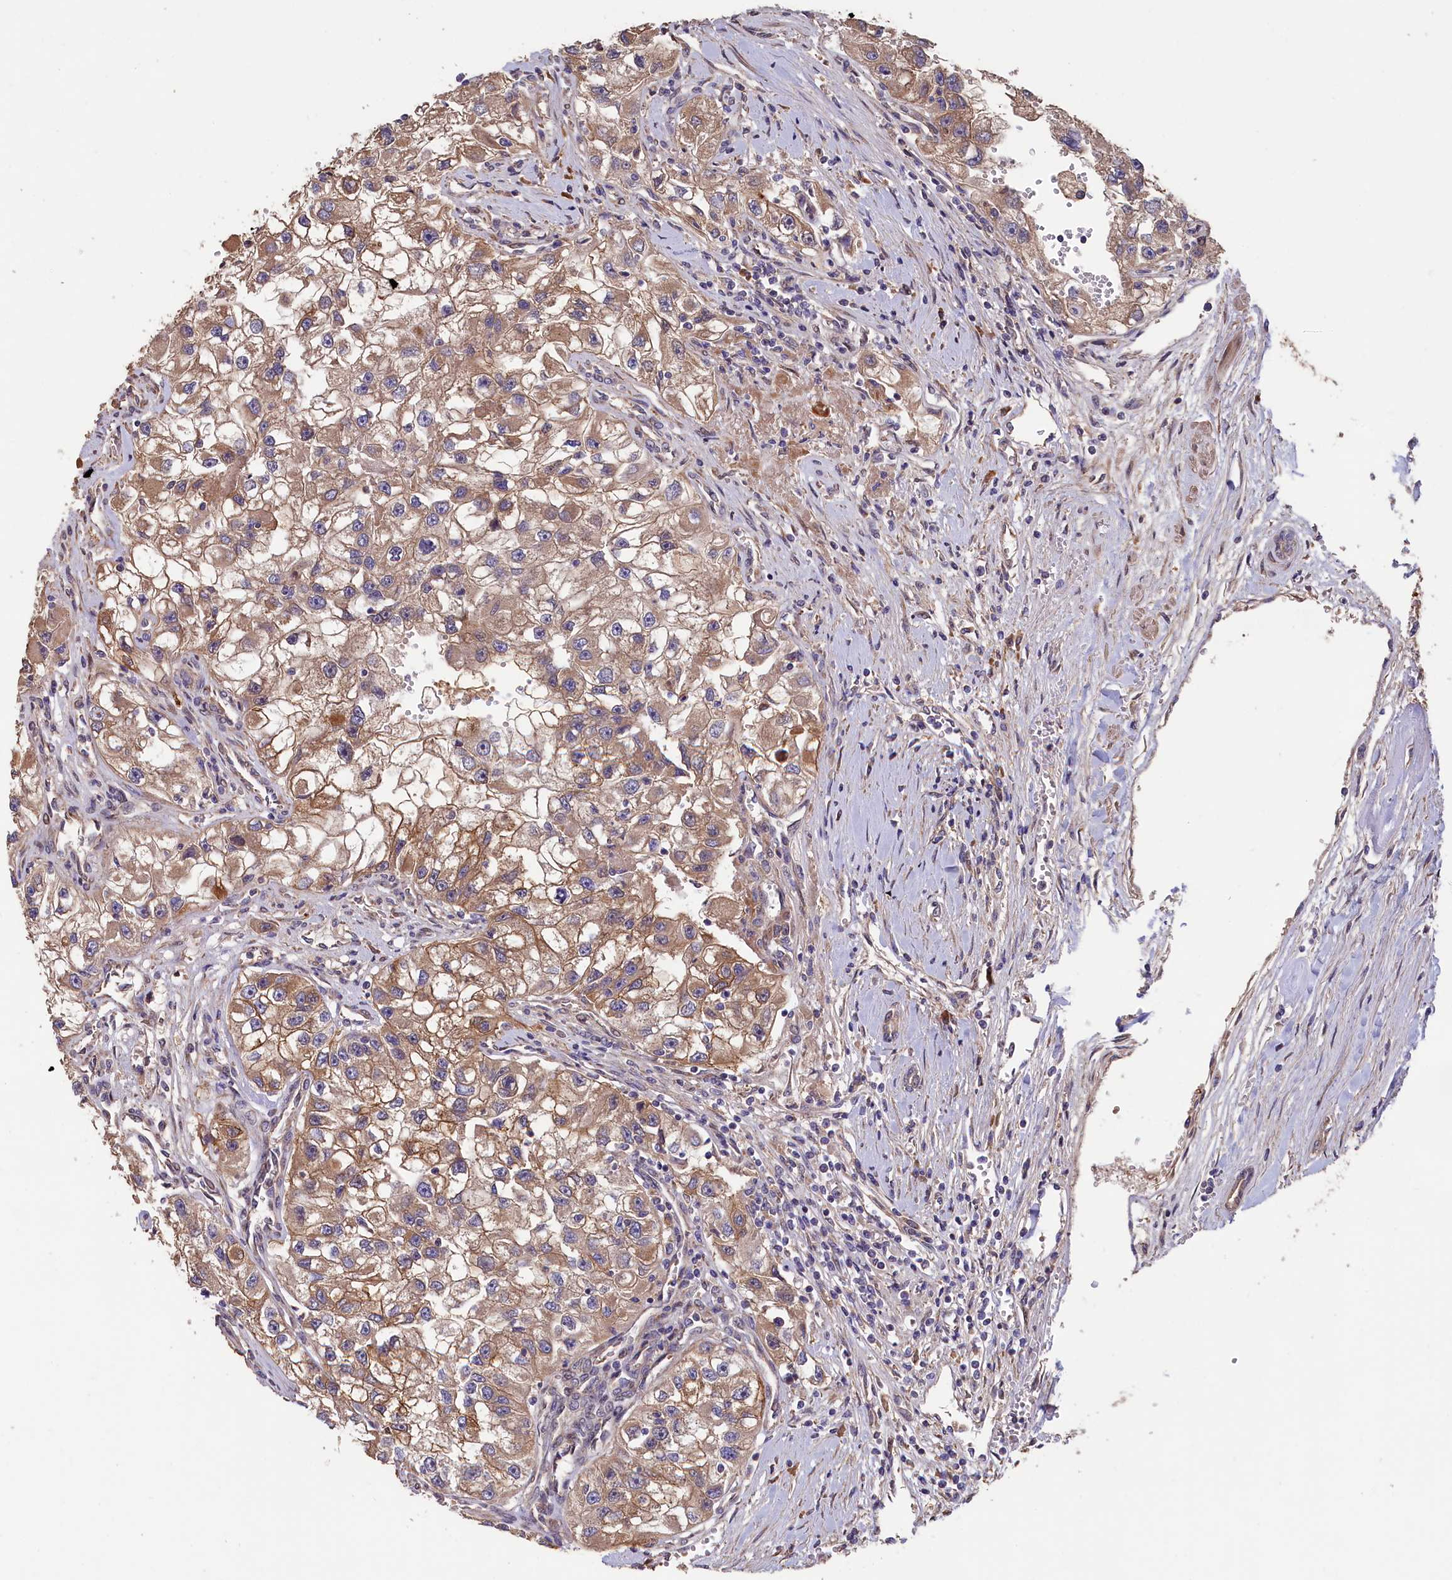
{"staining": {"intensity": "moderate", "quantity": ">75%", "location": "cytoplasmic/membranous"}, "tissue": "renal cancer", "cell_type": "Tumor cells", "image_type": "cancer", "snomed": [{"axis": "morphology", "description": "Adenocarcinoma, NOS"}, {"axis": "topography", "description": "Kidney"}], "caption": "Renal cancer stained with a protein marker shows moderate staining in tumor cells.", "gene": "GREB1L", "patient": {"sex": "male", "age": 63}}